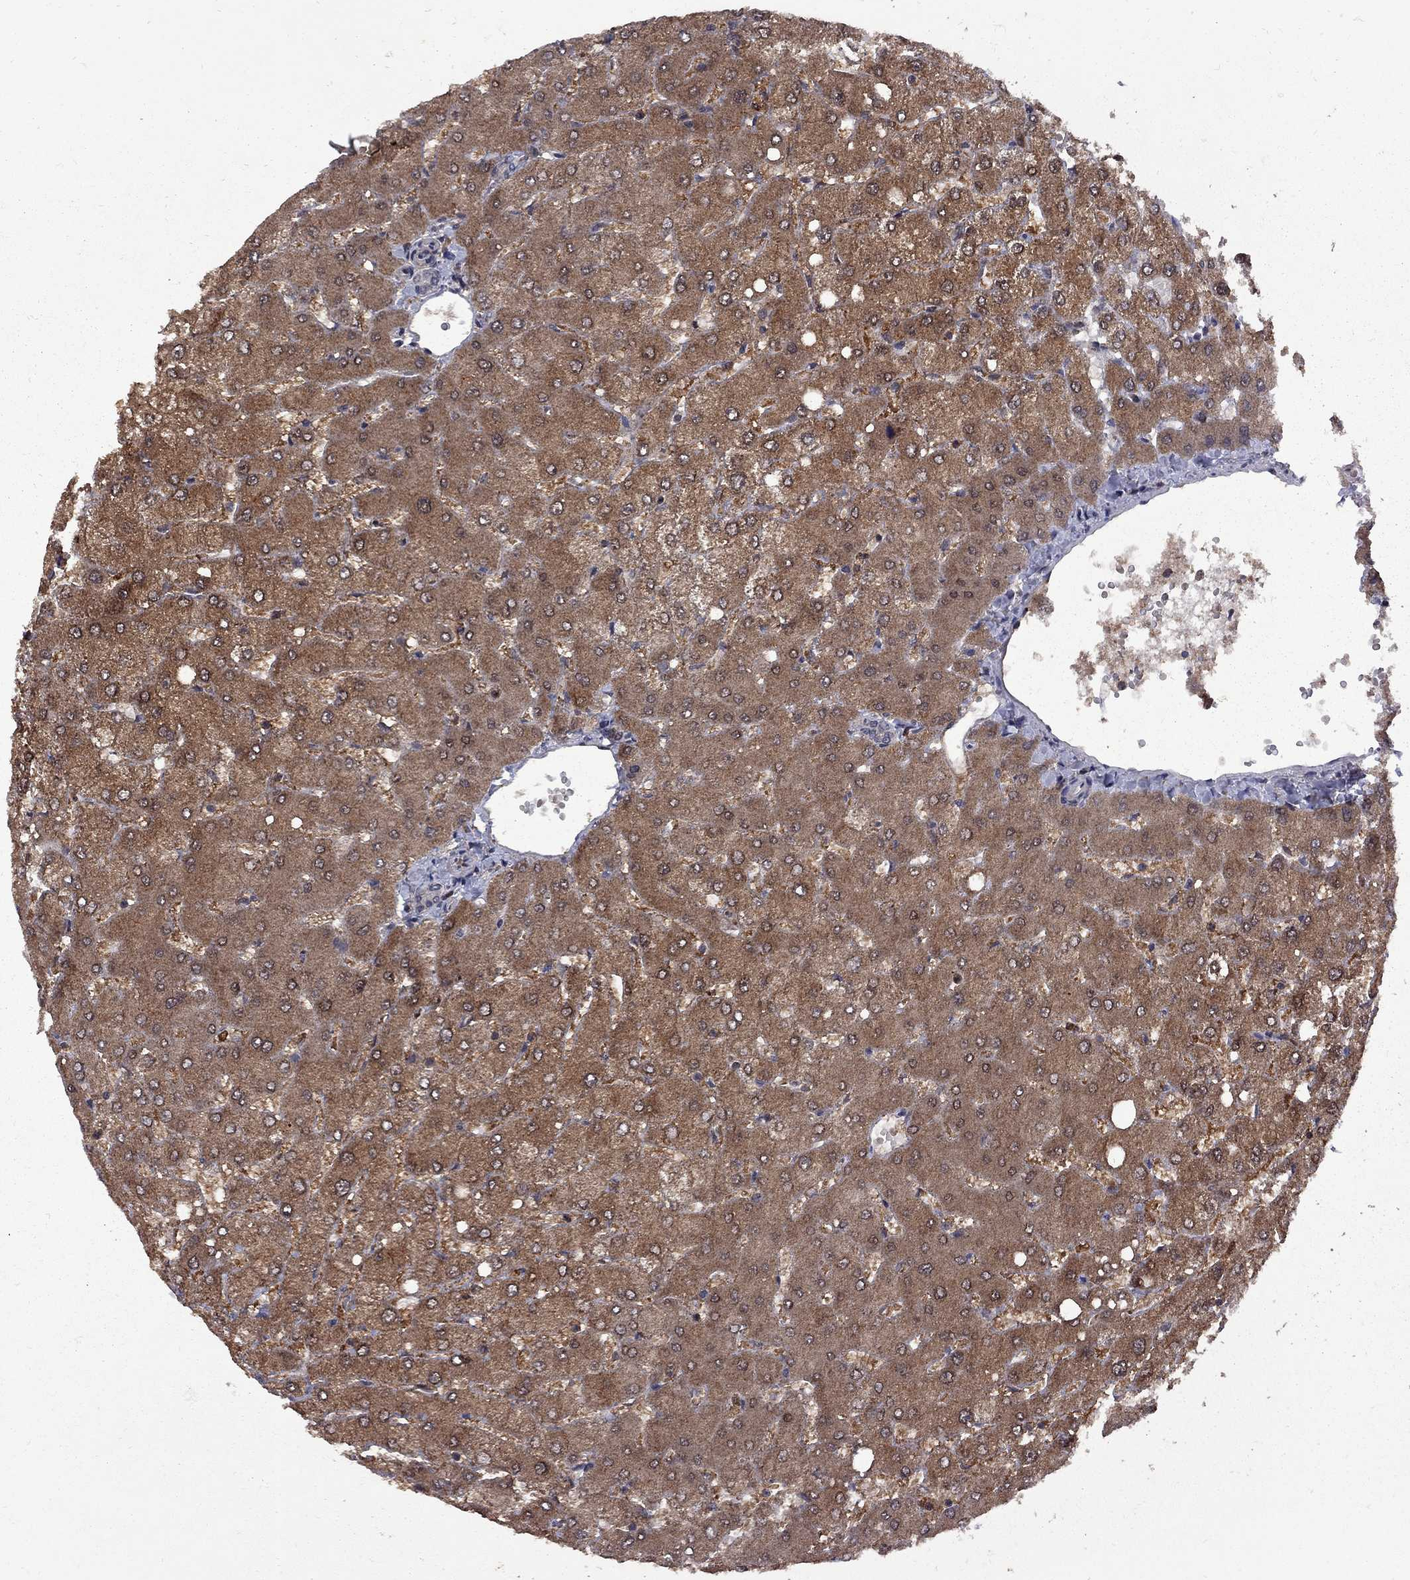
{"staining": {"intensity": "negative", "quantity": "none", "location": "none"}, "tissue": "liver", "cell_type": "Cholangiocytes", "image_type": "normal", "snomed": [{"axis": "morphology", "description": "Normal tissue, NOS"}, {"axis": "topography", "description": "Liver"}], "caption": "Immunohistochemical staining of normal human liver shows no significant expression in cholangiocytes.", "gene": "IPP", "patient": {"sex": "female", "age": 54}}